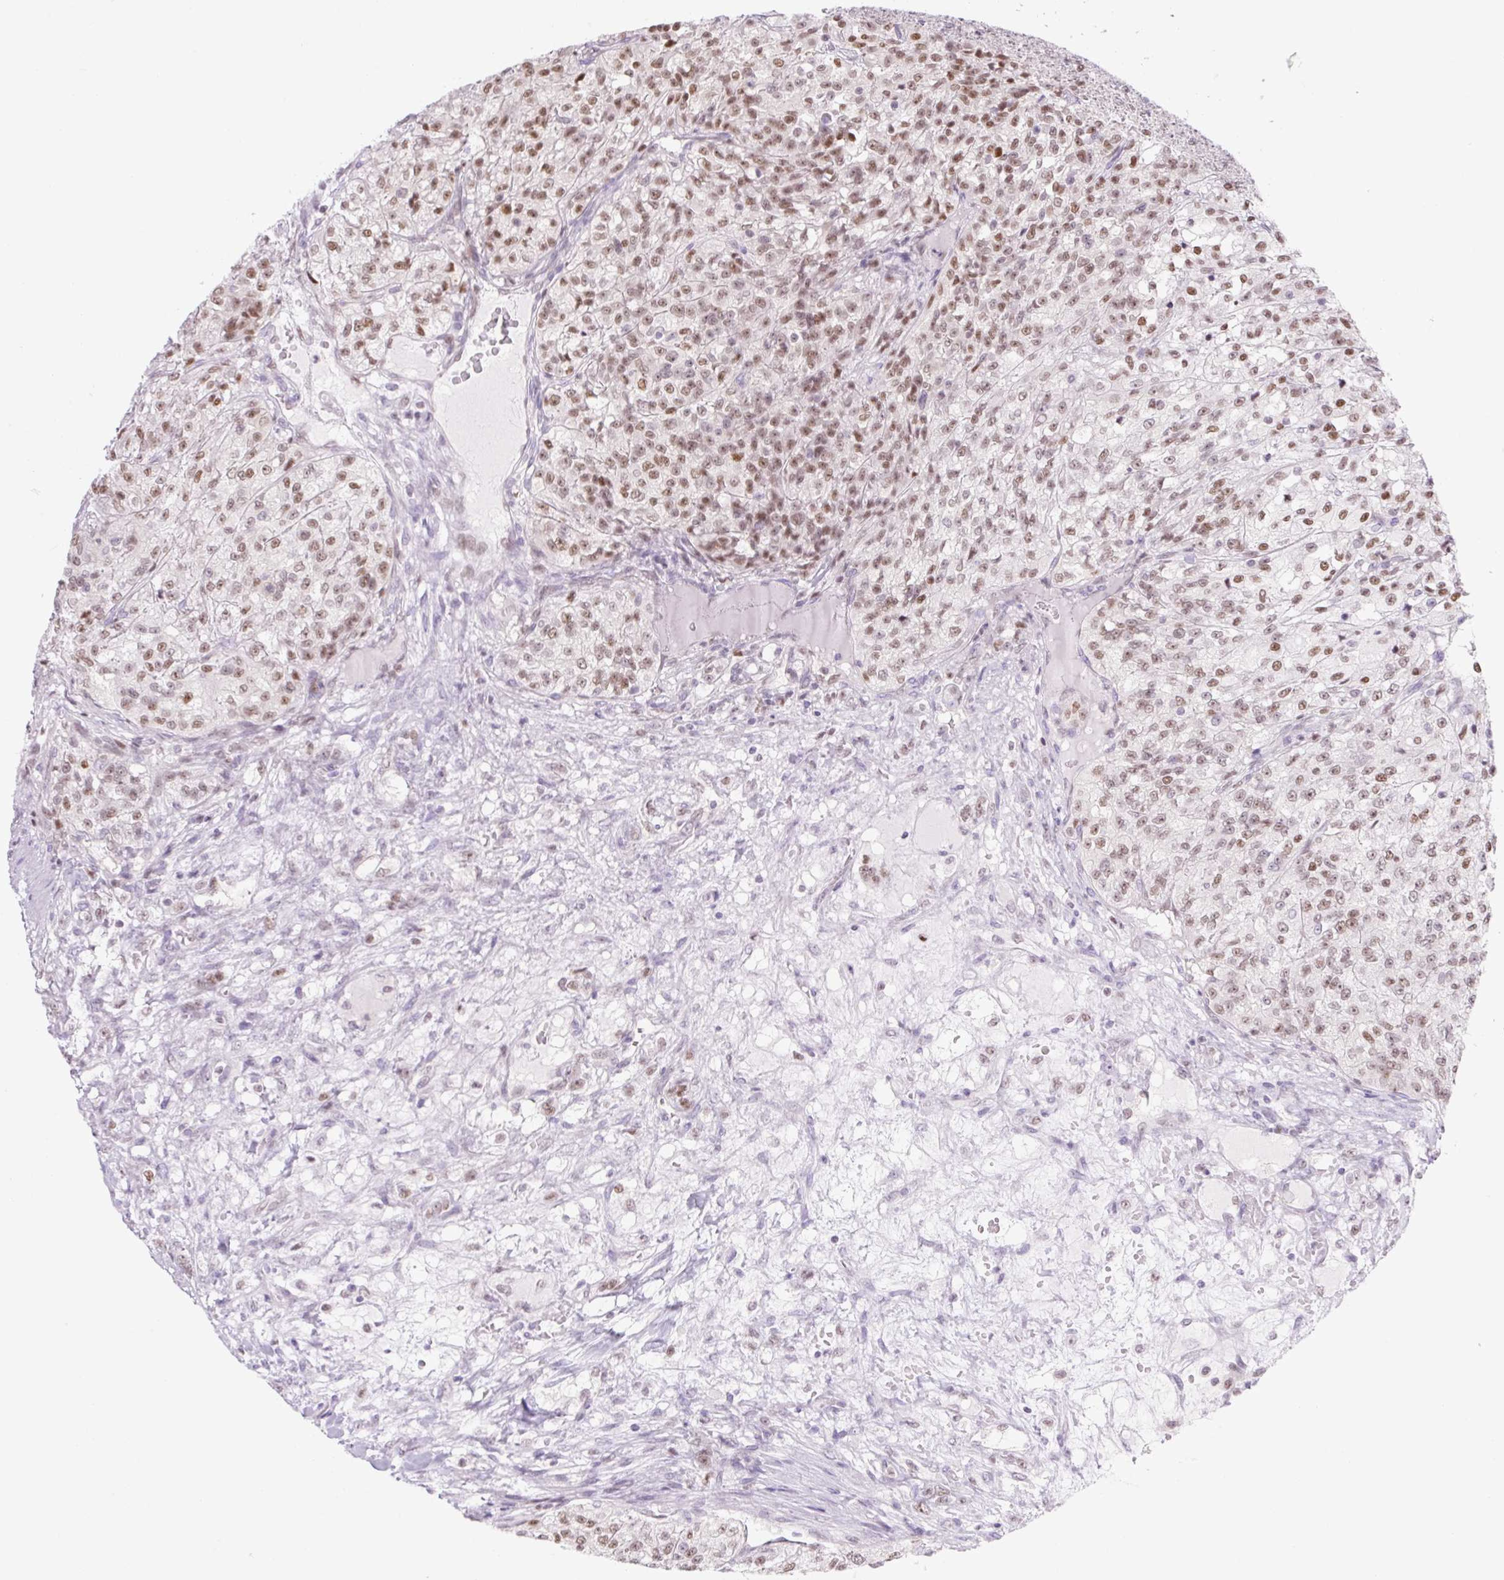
{"staining": {"intensity": "moderate", "quantity": "25%-75%", "location": "nuclear"}, "tissue": "renal cancer", "cell_type": "Tumor cells", "image_type": "cancer", "snomed": [{"axis": "morphology", "description": "Adenocarcinoma, NOS"}, {"axis": "topography", "description": "Kidney"}], "caption": "Renal cancer stained with a brown dye exhibits moderate nuclear positive positivity in about 25%-75% of tumor cells.", "gene": "TLE3", "patient": {"sex": "female", "age": 63}}